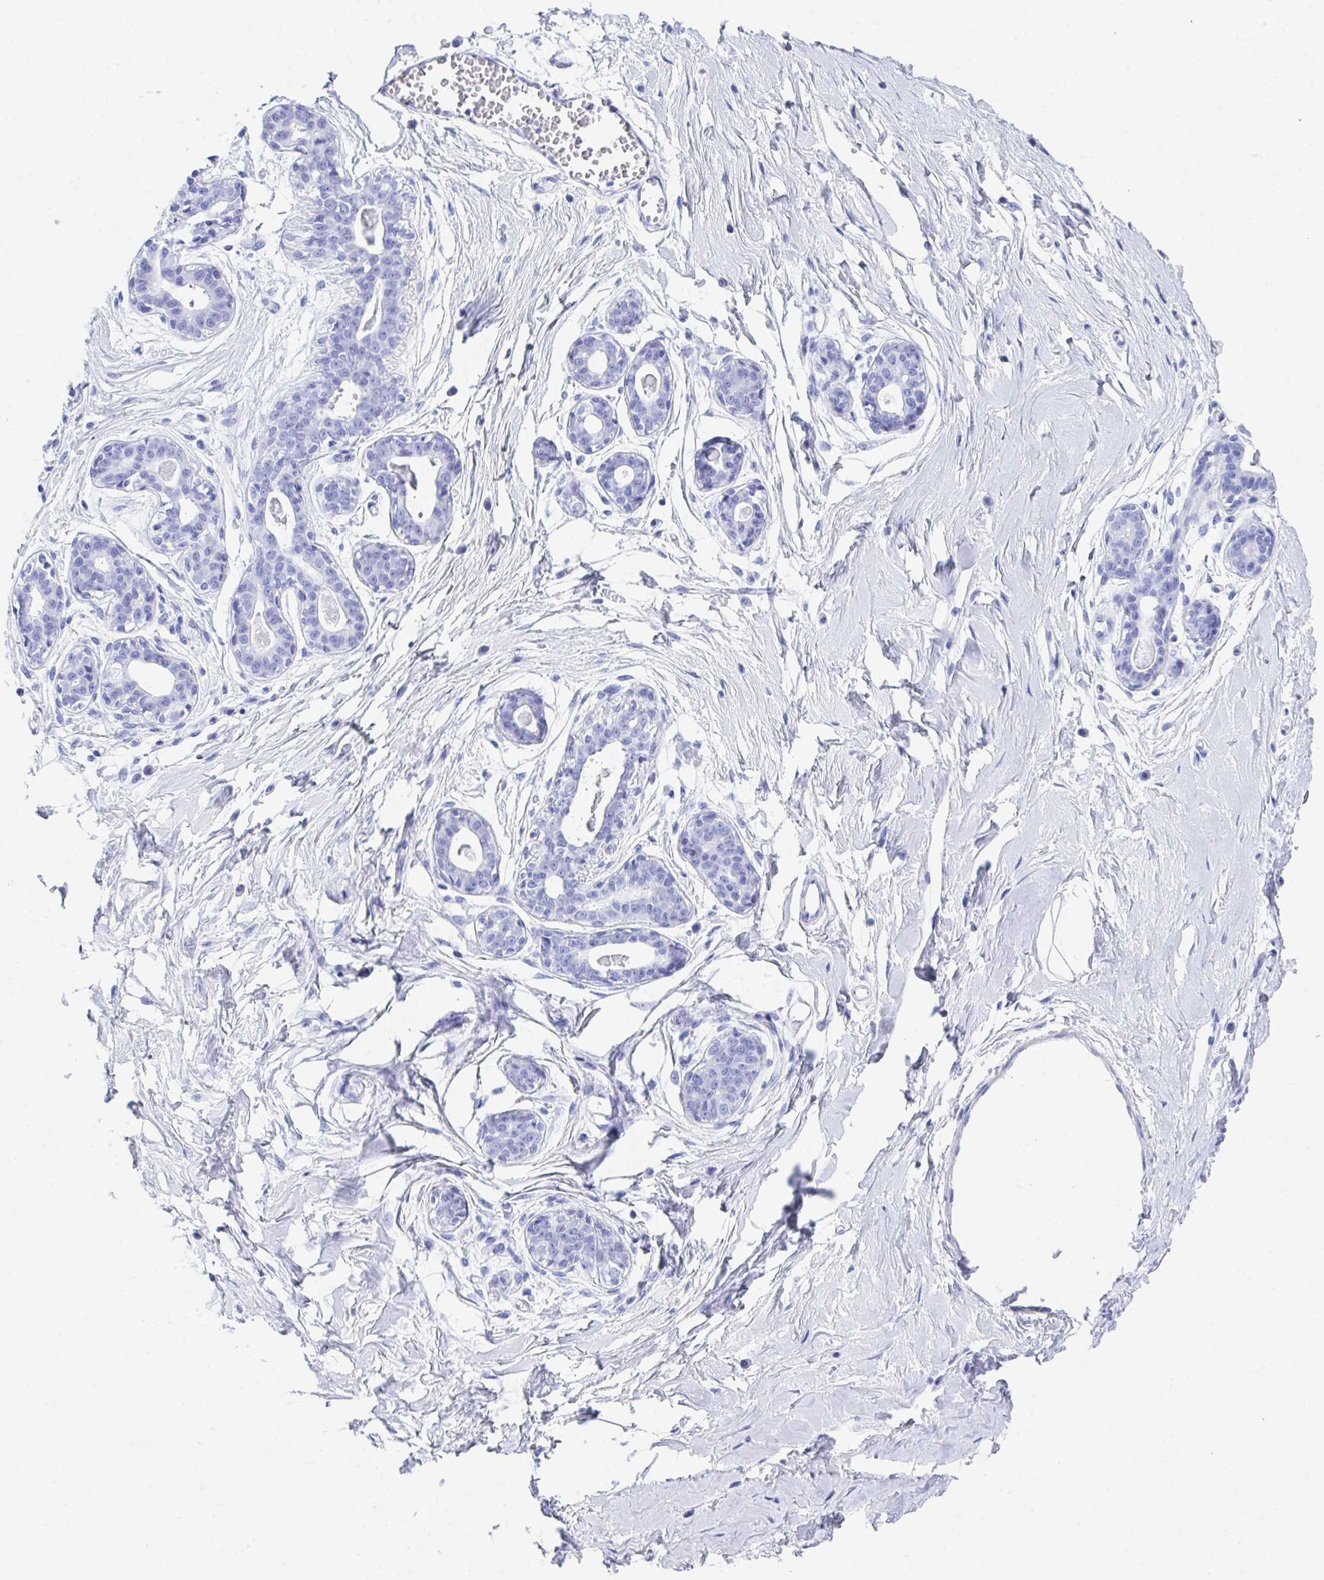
{"staining": {"intensity": "negative", "quantity": "none", "location": "none"}, "tissue": "breast", "cell_type": "Adipocytes", "image_type": "normal", "snomed": [{"axis": "morphology", "description": "Normal tissue, NOS"}, {"axis": "topography", "description": "Breast"}], "caption": "DAB immunohistochemical staining of unremarkable human breast demonstrates no significant expression in adipocytes.", "gene": "CD7", "patient": {"sex": "female", "age": 45}}